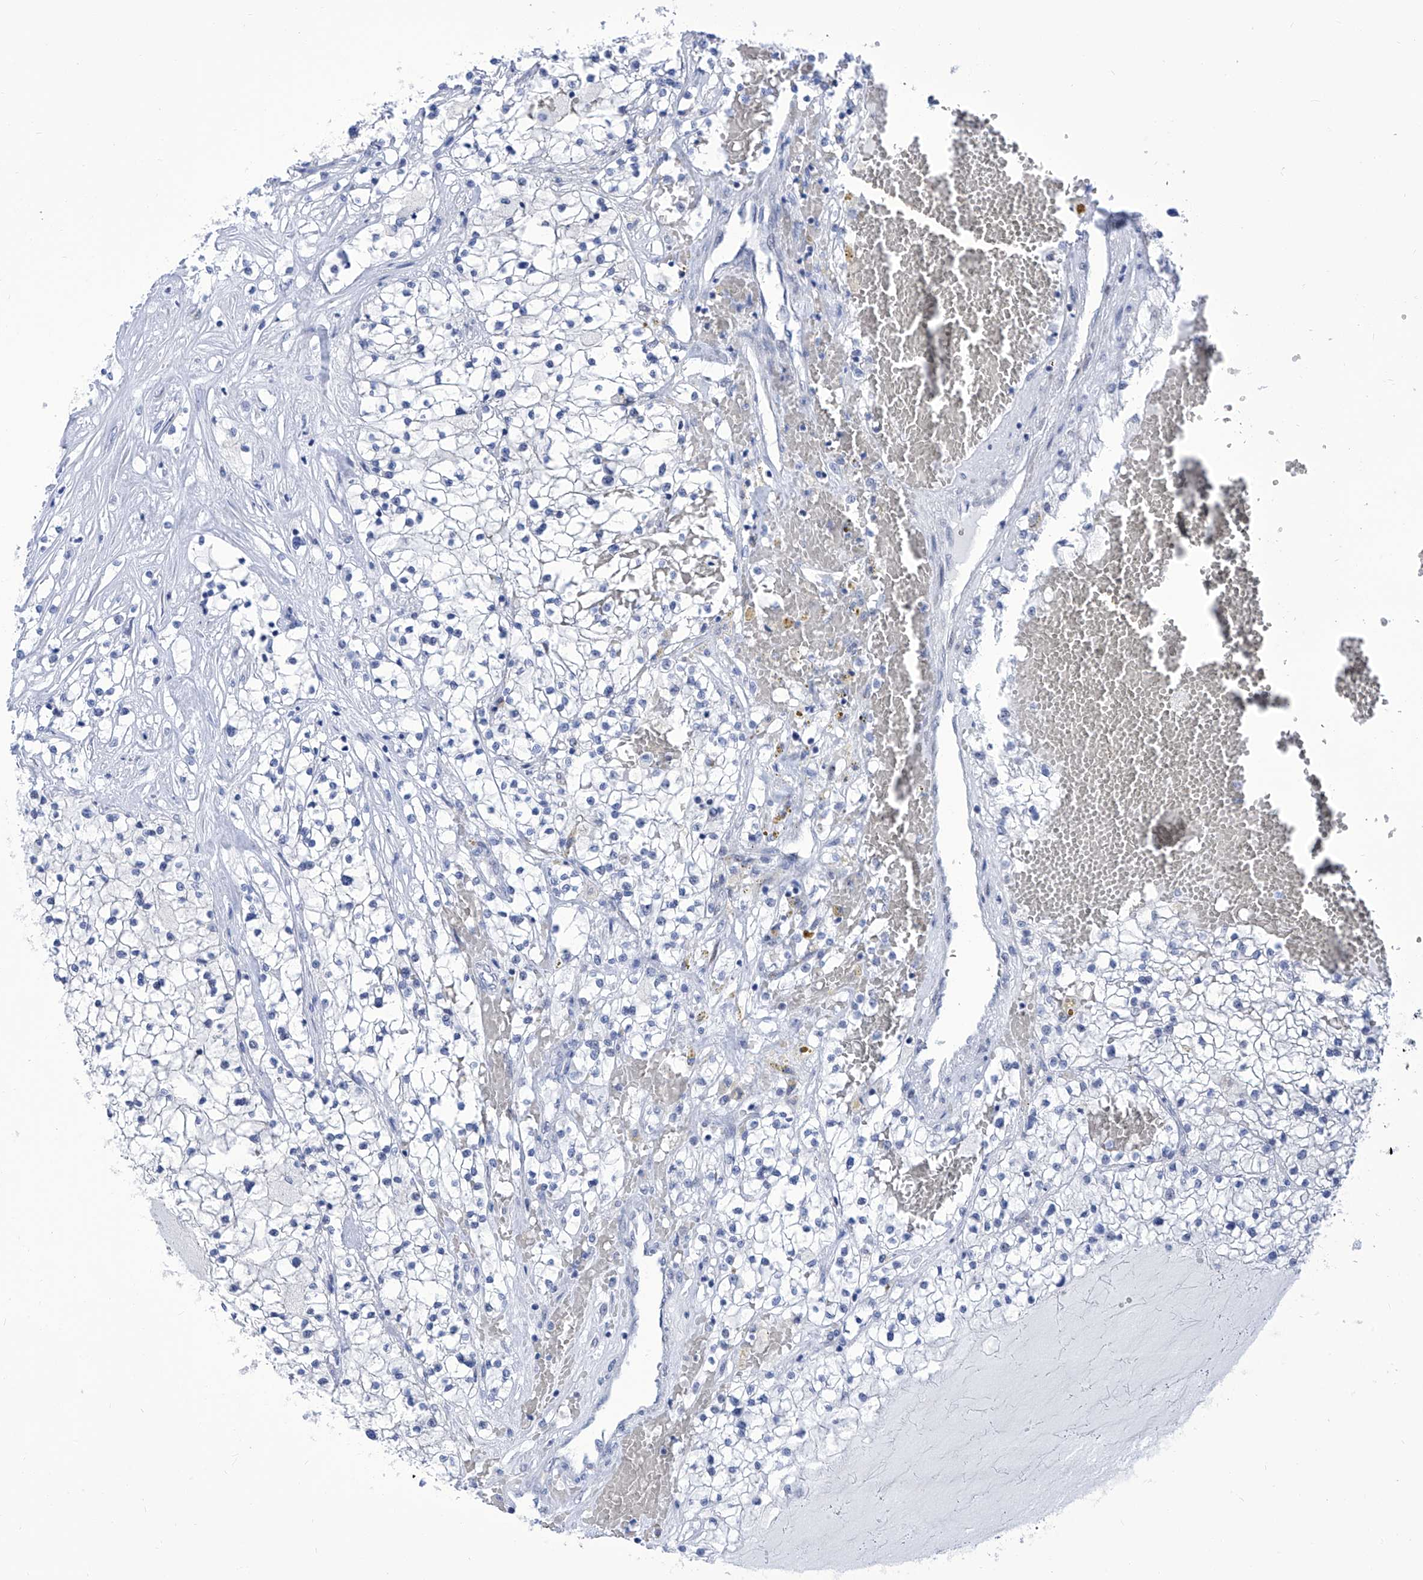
{"staining": {"intensity": "negative", "quantity": "none", "location": "none"}, "tissue": "renal cancer", "cell_type": "Tumor cells", "image_type": "cancer", "snomed": [{"axis": "morphology", "description": "Normal tissue, NOS"}, {"axis": "morphology", "description": "Adenocarcinoma, NOS"}, {"axis": "topography", "description": "Kidney"}], "caption": "Tumor cells are negative for protein expression in human renal cancer.", "gene": "SART1", "patient": {"sex": "male", "age": 68}}